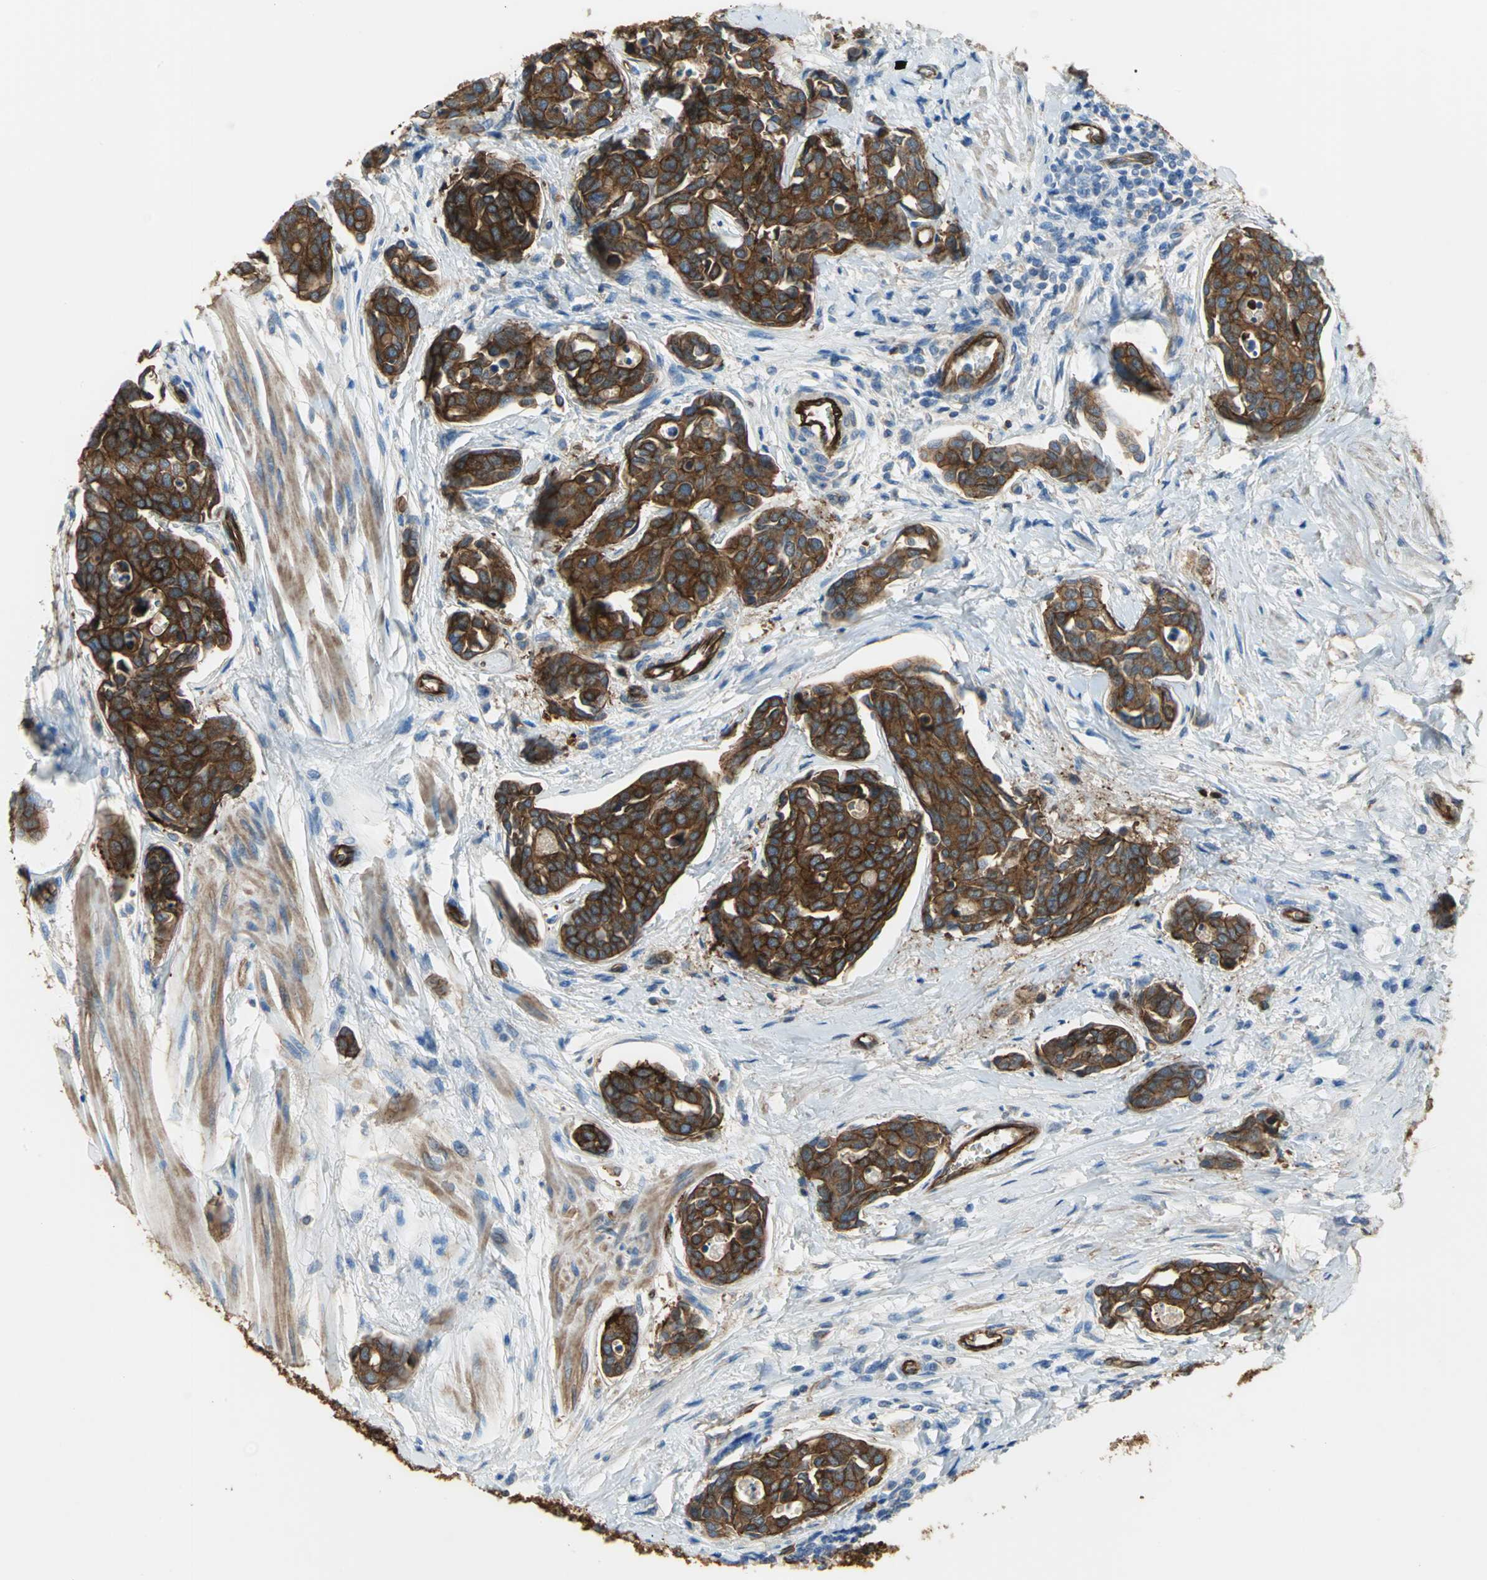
{"staining": {"intensity": "strong", "quantity": ">75%", "location": "cytoplasmic/membranous"}, "tissue": "urothelial cancer", "cell_type": "Tumor cells", "image_type": "cancer", "snomed": [{"axis": "morphology", "description": "Urothelial carcinoma, High grade"}, {"axis": "topography", "description": "Urinary bladder"}], "caption": "High-magnification brightfield microscopy of urothelial carcinoma (high-grade) stained with DAB (3,3'-diaminobenzidine) (brown) and counterstained with hematoxylin (blue). tumor cells exhibit strong cytoplasmic/membranous staining is present in about>75% of cells.", "gene": "FLNB", "patient": {"sex": "male", "age": 78}}